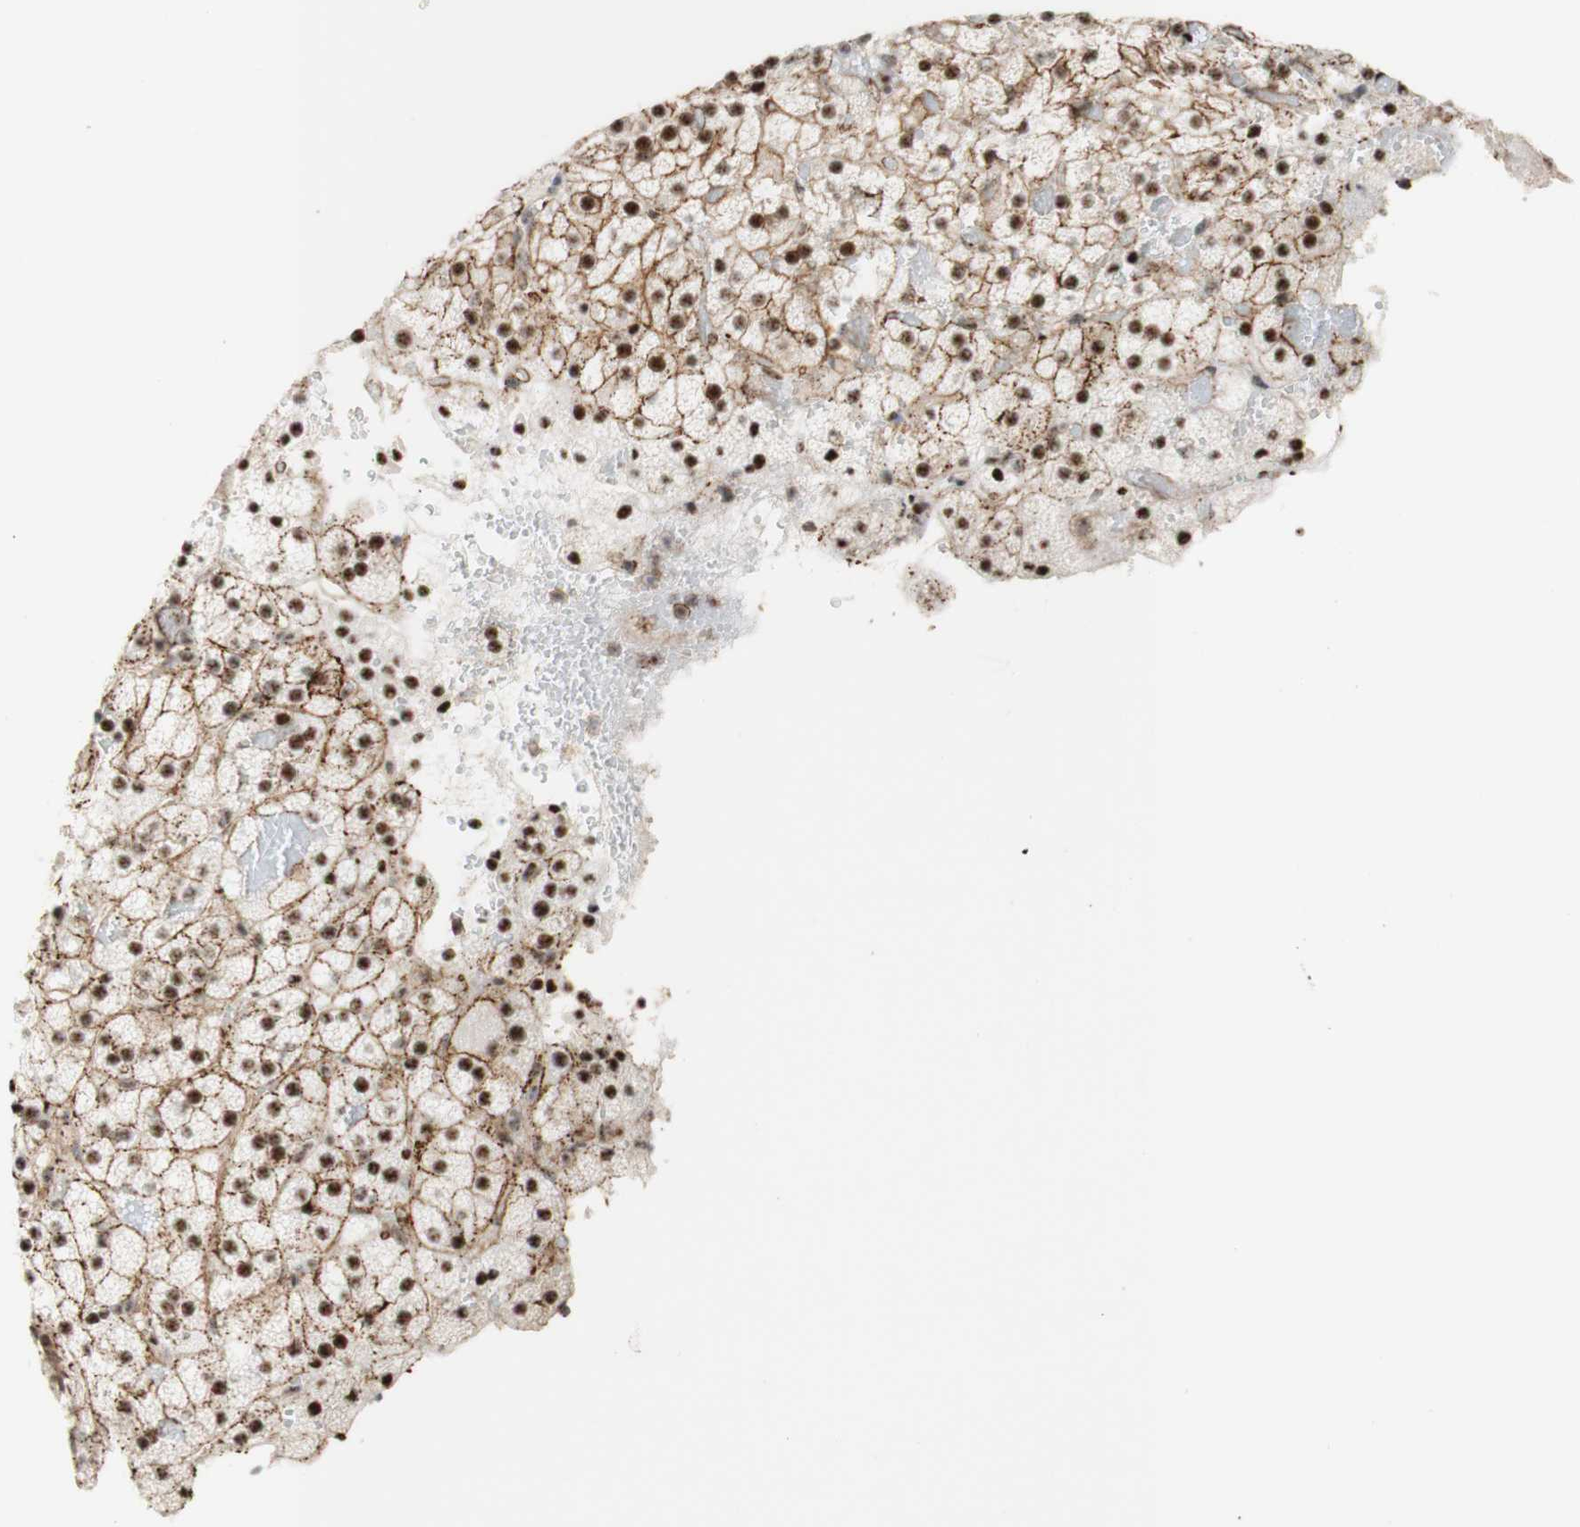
{"staining": {"intensity": "moderate", "quantity": ">75%", "location": "cytoplasmic/membranous,nuclear"}, "tissue": "adrenal gland", "cell_type": "Glandular cells", "image_type": "normal", "snomed": [{"axis": "morphology", "description": "Normal tissue, NOS"}, {"axis": "topography", "description": "Adrenal gland"}], "caption": "IHC (DAB (3,3'-diaminobenzidine)) staining of unremarkable adrenal gland displays moderate cytoplasmic/membranous,nuclear protein expression in approximately >75% of glandular cells. Immunohistochemistry (ihc) stains the protein in brown and the nuclei are stained blue.", "gene": "SAP18", "patient": {"sex": "female", "age": 59}}